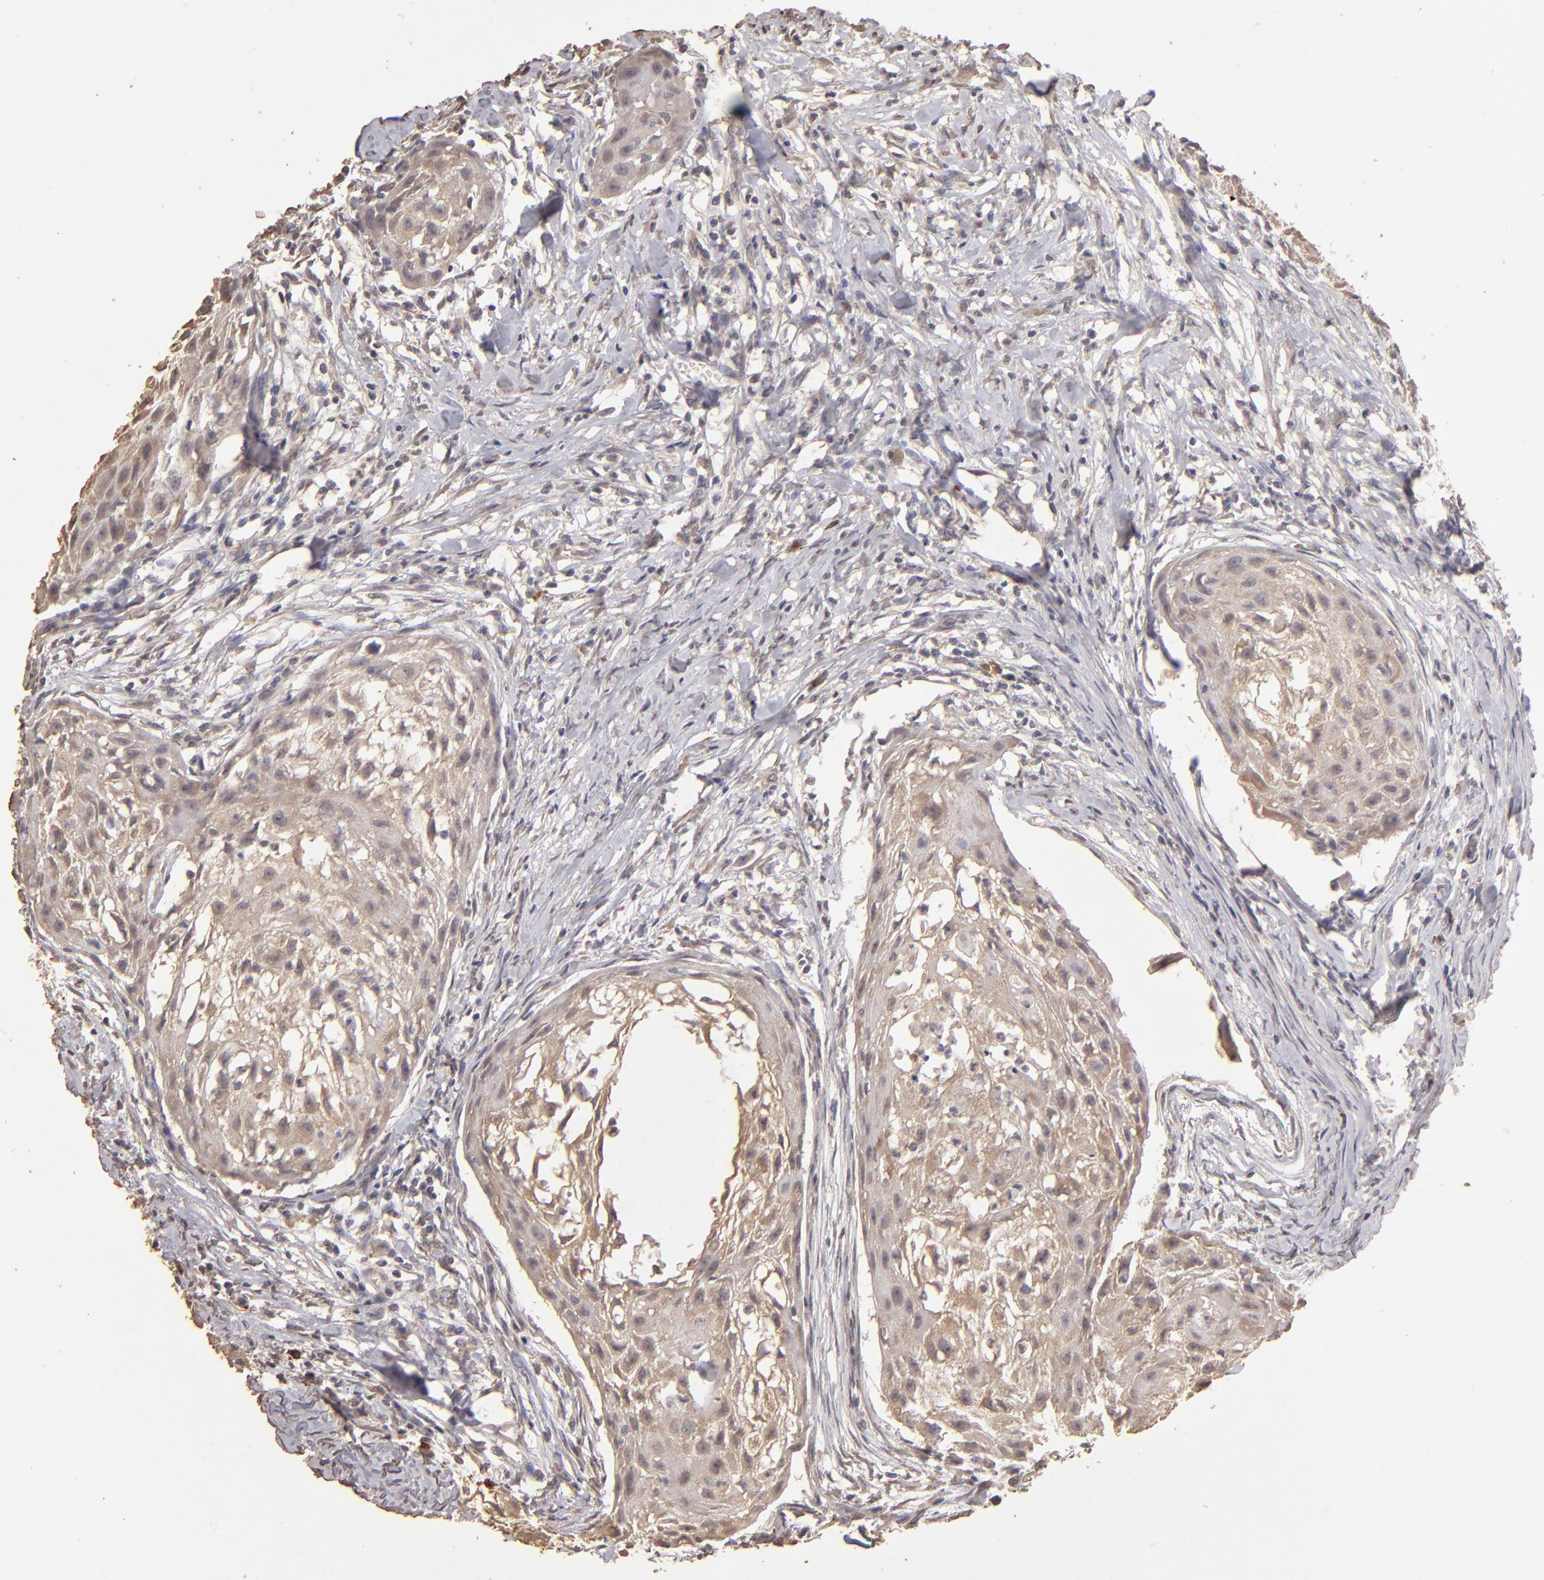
{"staining": {"intensity": "weak", "quantity": ">75%", "location": "cytoplasmic/membranous"}, "tissue": "head and neck cancer", "cell_type": "Tumor cells", "image_type": "cancer", "snomed": [{"axis": "morphology", "description": "Squamous cell carcinoma, NOS"}, {"axis": "topography", "description": "Head-Neck"}], "caption": "Immunohistochemistry histopathology image of neoplastic tissue: human head and neck squamous cell carcinoma stained using IHC displays low levels of weak protein expression localized specifically in the cytoplasmic/membranous of tumor cells, appearing as a cytoplasmic/membranous brown color.", "gene": "OPHN1", "patient": {"sex": "male", "age": 64}}